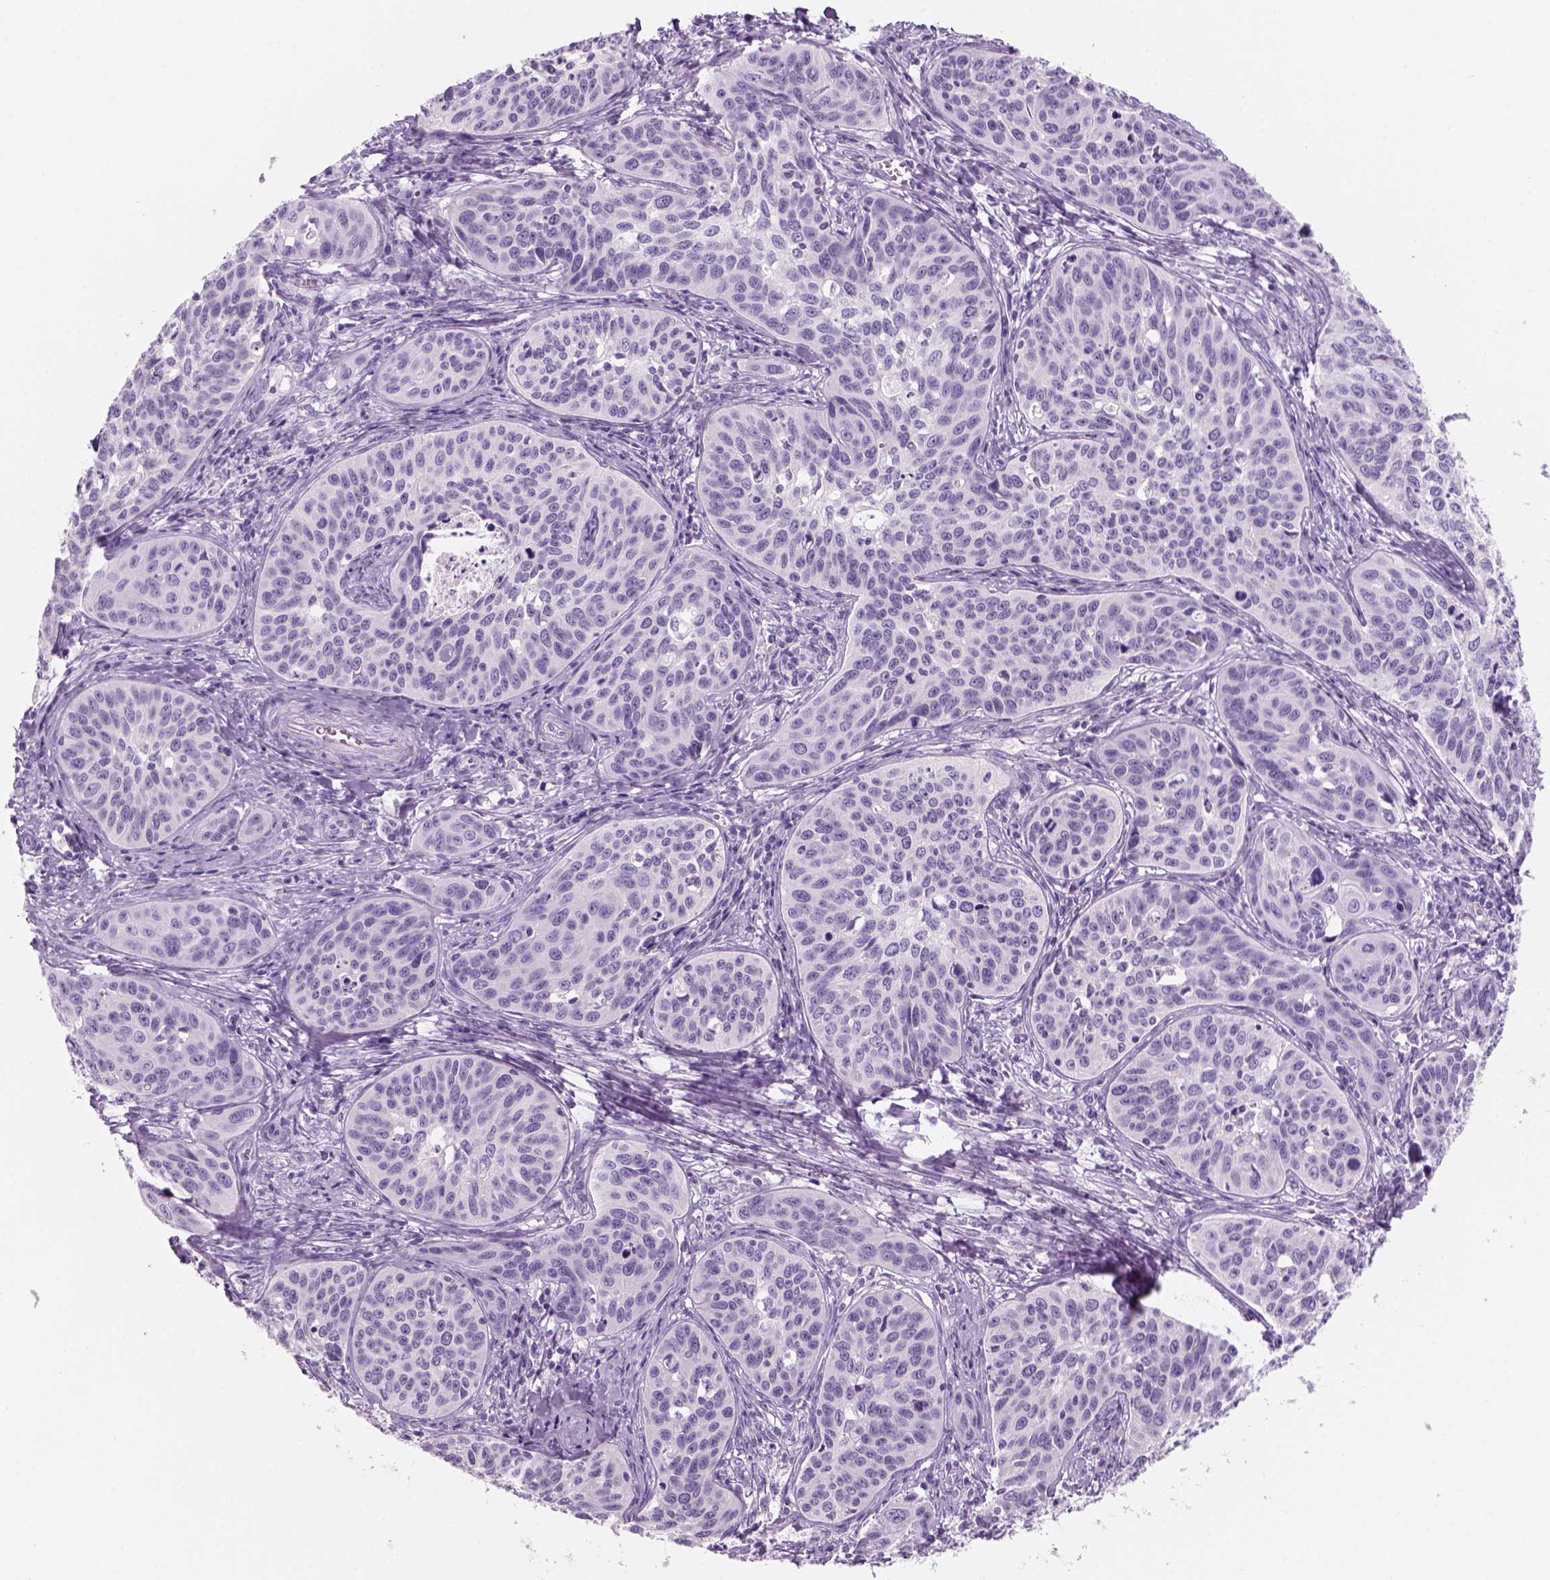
{"staining": {"intensity": "negative", "quantity": "none", "location": "none"}, "tissue": "cervical cancer", "cell_type": "Tumor cells", "image_type": "cancer", "snomed": [{"axis": "morphology", "description": "Squamous cell carcinoma, NOS"}, {"axis": "topography", "description": "Cervix"}], "caption": "Immunohistochemistry (IHC) of human squamous cell carcinoma (cervical) exhibits no positivity in tumor cells.", "gene": "KRTAP11-1", "patient": {"sex": "female", "age": 31}}